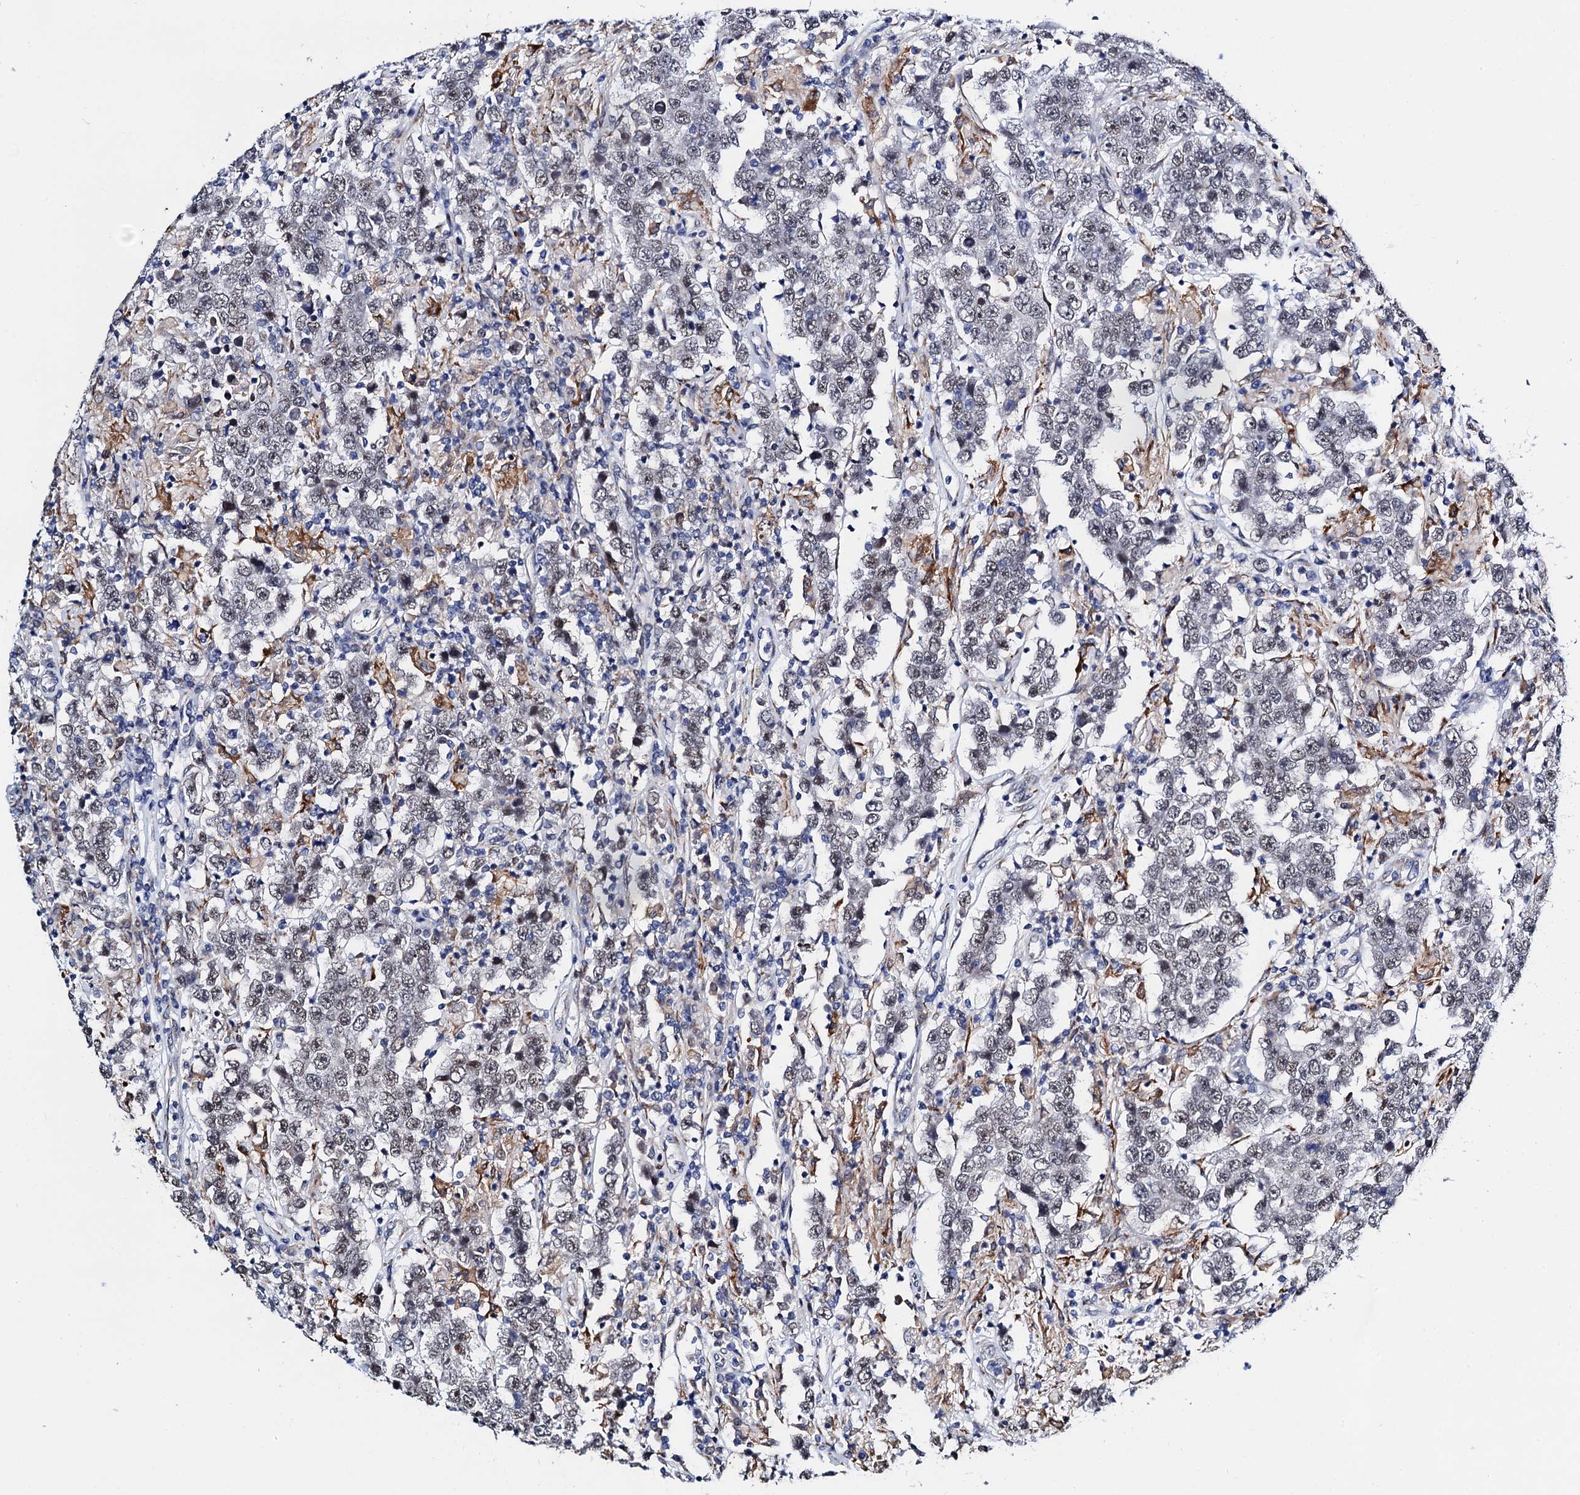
{"staining": {"intensity": "weak", "quantity": "25%-75%", "location": "nuclear"}, "tissue": "testis cancer", "cell_type": "Tumor cells", "image_type": "cancer", "snomed": [{"axis": "morphology", "description": "Normal tissue, NOS"}, {"axis": "morphology", "description": "Urothelial carcinoma, High grade"}, {"axis": "morphology", "description": "Seminoma, NOS"}, {"axis": "morphology", "description": "Carcinoma, Embryonal, NOS"}, {"axis": "topography", "description": "Urinary bladder"}, {"axis": "topography", "description": "Testis"}], "caption": "The photomicrograph demonstrates a brown stain indicating the presence of a protein in the nuclear of tumor cells in testis cancer.", "gene": "SLC7A10", "patient": {"sex": "male", "age": 41}}